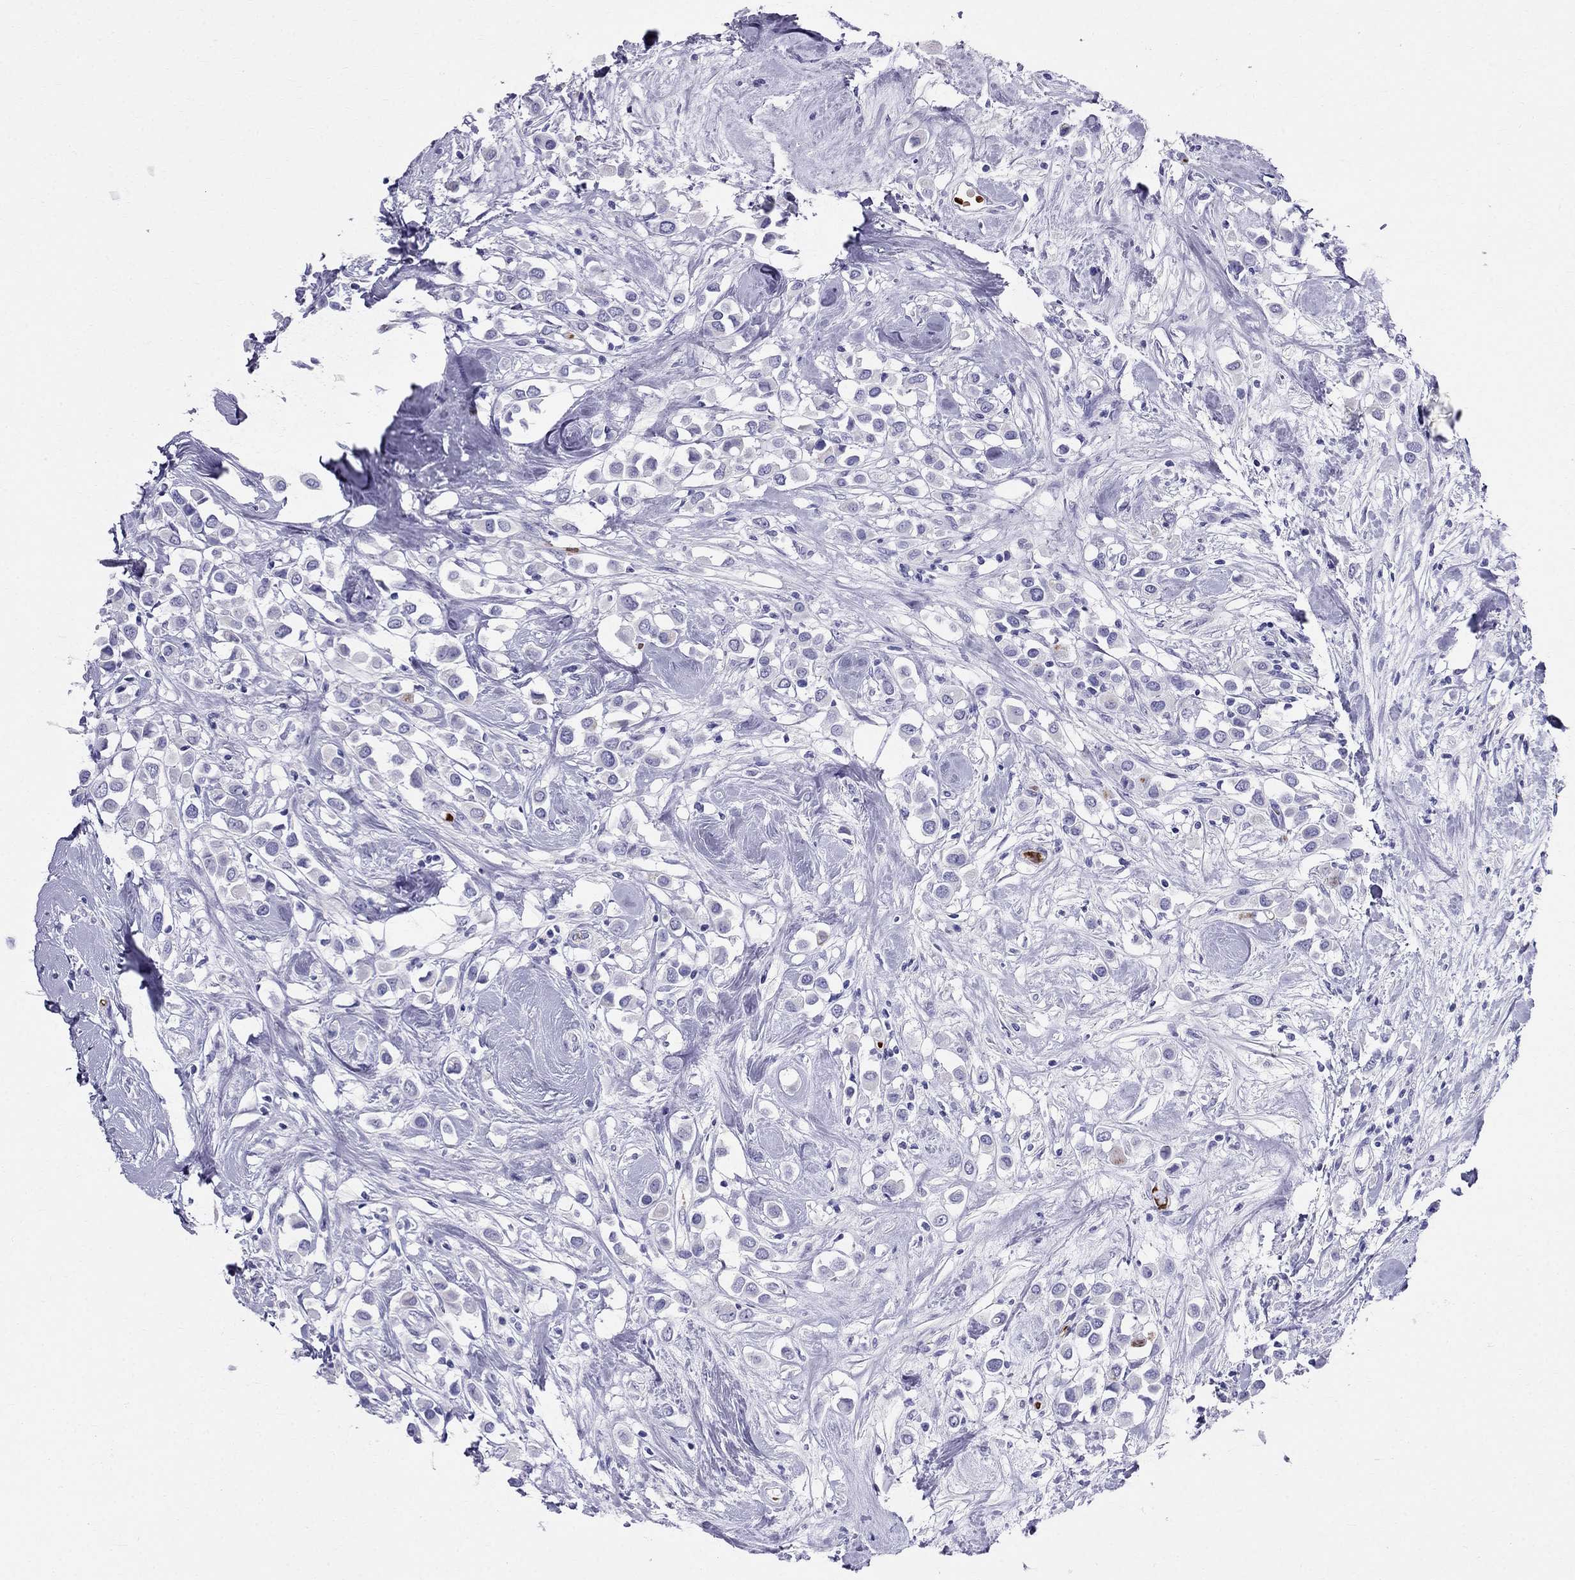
{"staining": {"intensity": "negative", "quantity": "none", "location": "none"}, "tissue": "breast cancer", "cell_type": "Tumor cells", "image_type": "cancer", "snomed": [{"axis": "morphology", "description": "Duct carcinoma"}, {"axis": "topography", "description": "Breast"}], "caption": "DAB immunohistochemical staining of human breast infiltrating ductal carcinoma shows no significant staining in tumor cells.", "gene": "DNAAF6", "patient": {"sex": "female", "age": 61}}